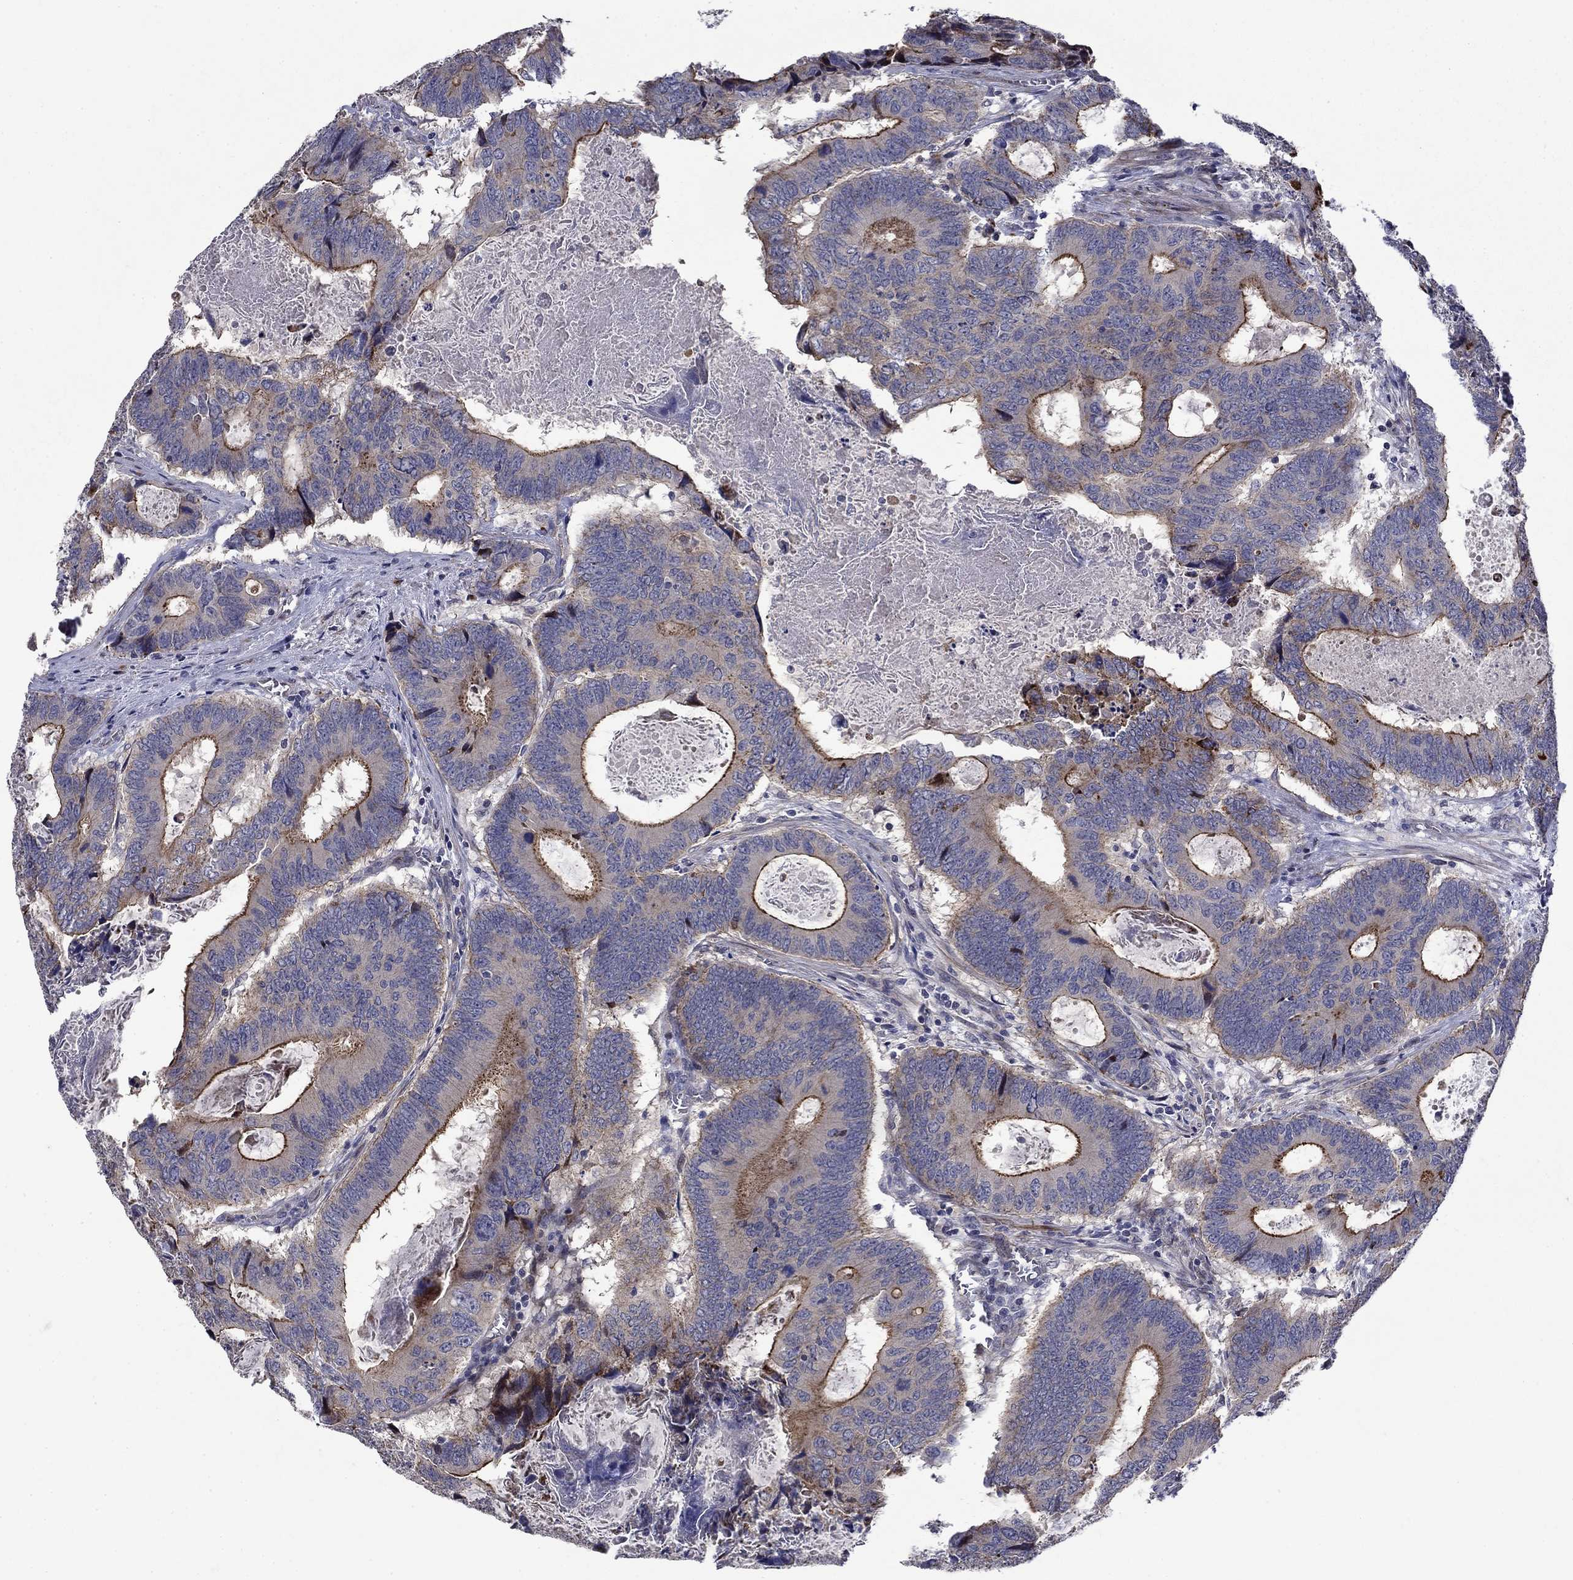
{"staining": {"intensity": "strong", "quantity": "25%-75%", "location": "cytoplasmic/membranous"}, "tissue": "colorectal cancer", "cell_type": "Tumor cells", "image_type": "cancer", "snomed": [{"axis": "morphology", "description": "Adenocarcinoma, NOS"}, {"axis": "topography", "description": "Colon"}], "caption": "Tumor cells display strong cytoplasmic/membranous positivity in about 25%-75% of cells in colorectal cancer.", "gene": "SLC7A1", "patient": {"sex": "female", "age": 82}}